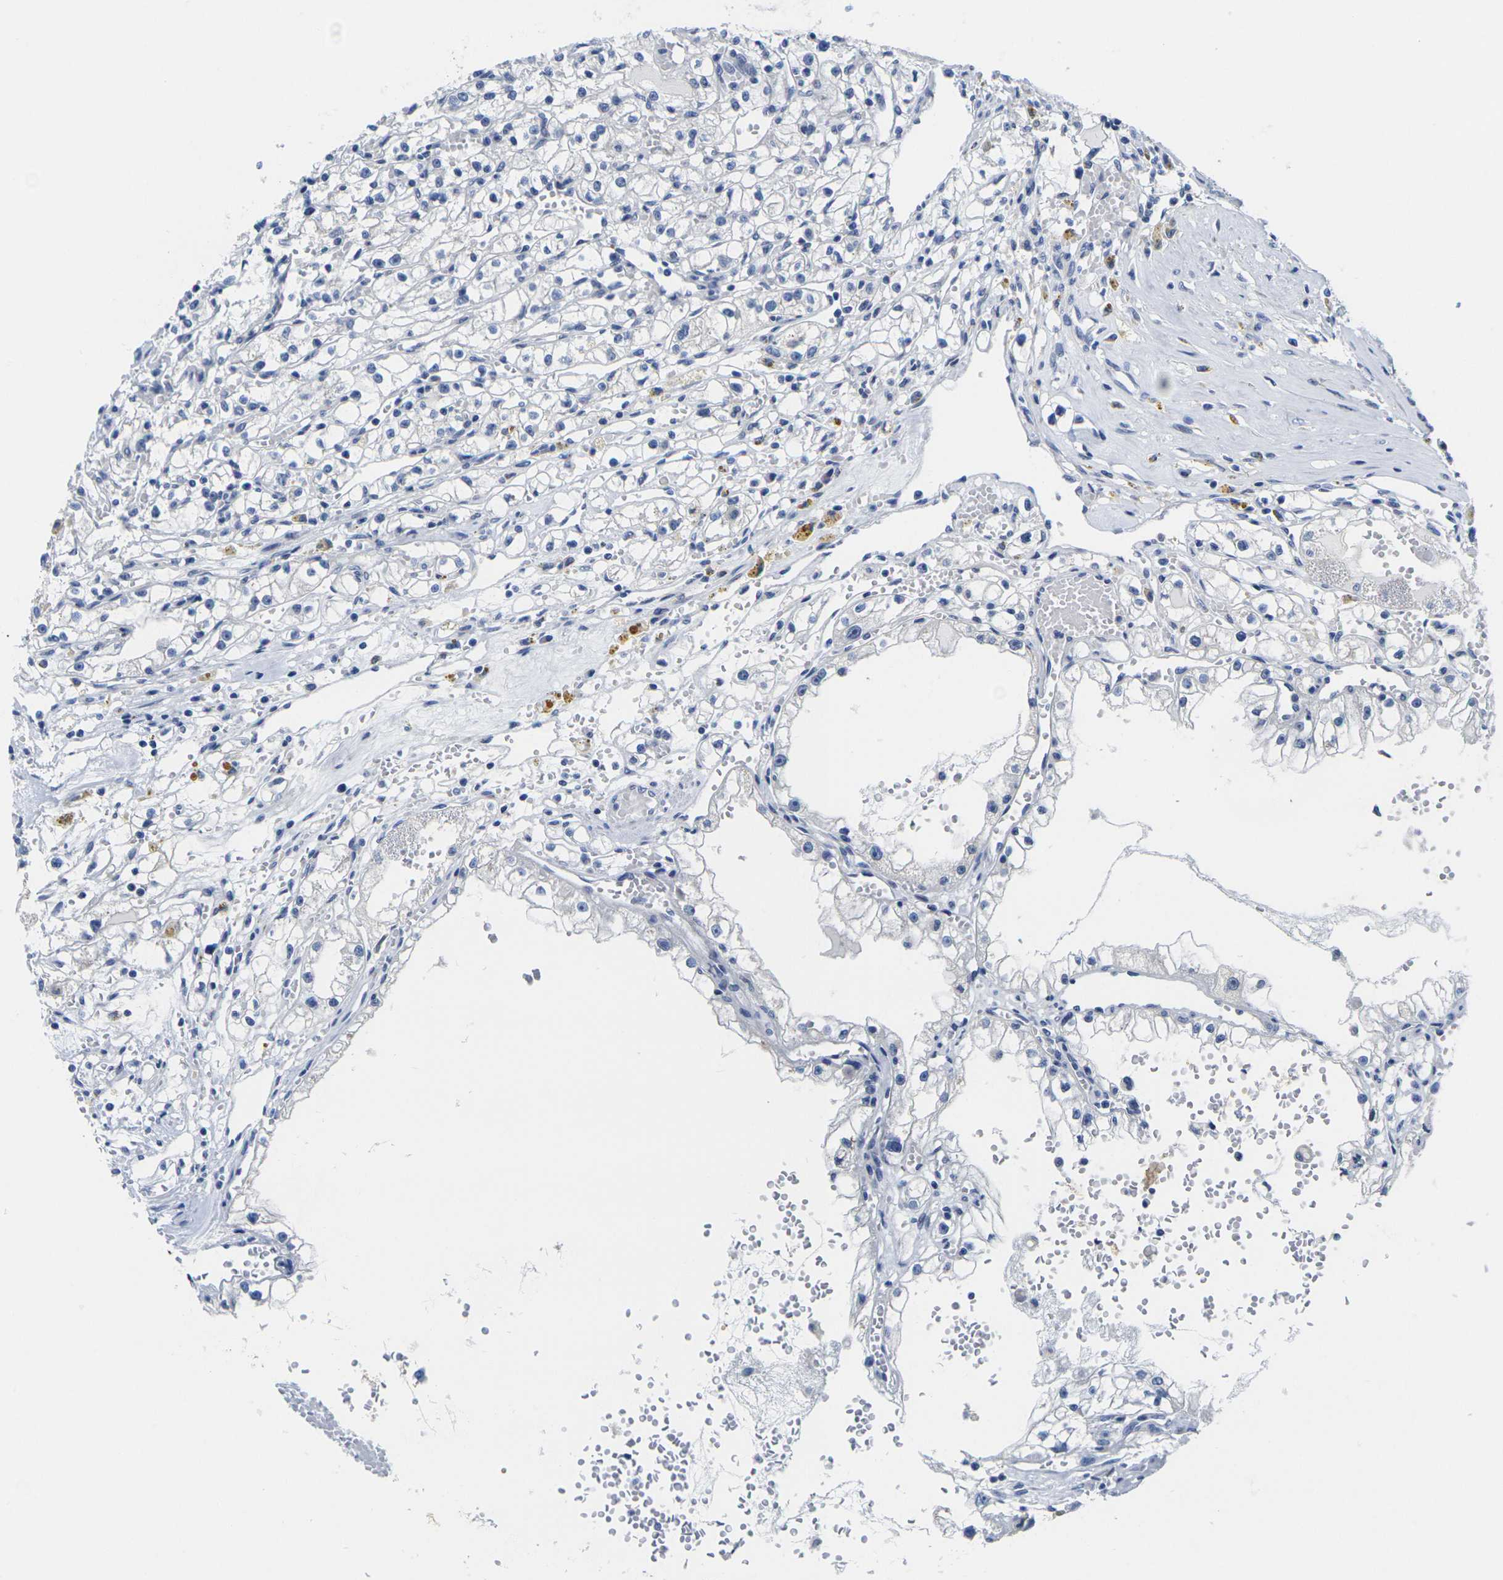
{"staining": {"intensity": "negative", "quantity": "none", "location": "none"}, "tissue": "renal cancer", "cell_type": "Tumor cells", "image_type": "cancer", "snomed": [{"axis": "morphology", "description": "Adenocarcinoma, NOS"}, {"axis": "topography", "description": "Kidney"}], "caption": "The immunohistochemistry (IHC) histopathology image has no significant staining in tumor cells of adenocarcinoma (renal) tissue.", "gene": "CRK", "patient": {"sex": "male", "age": 56}}